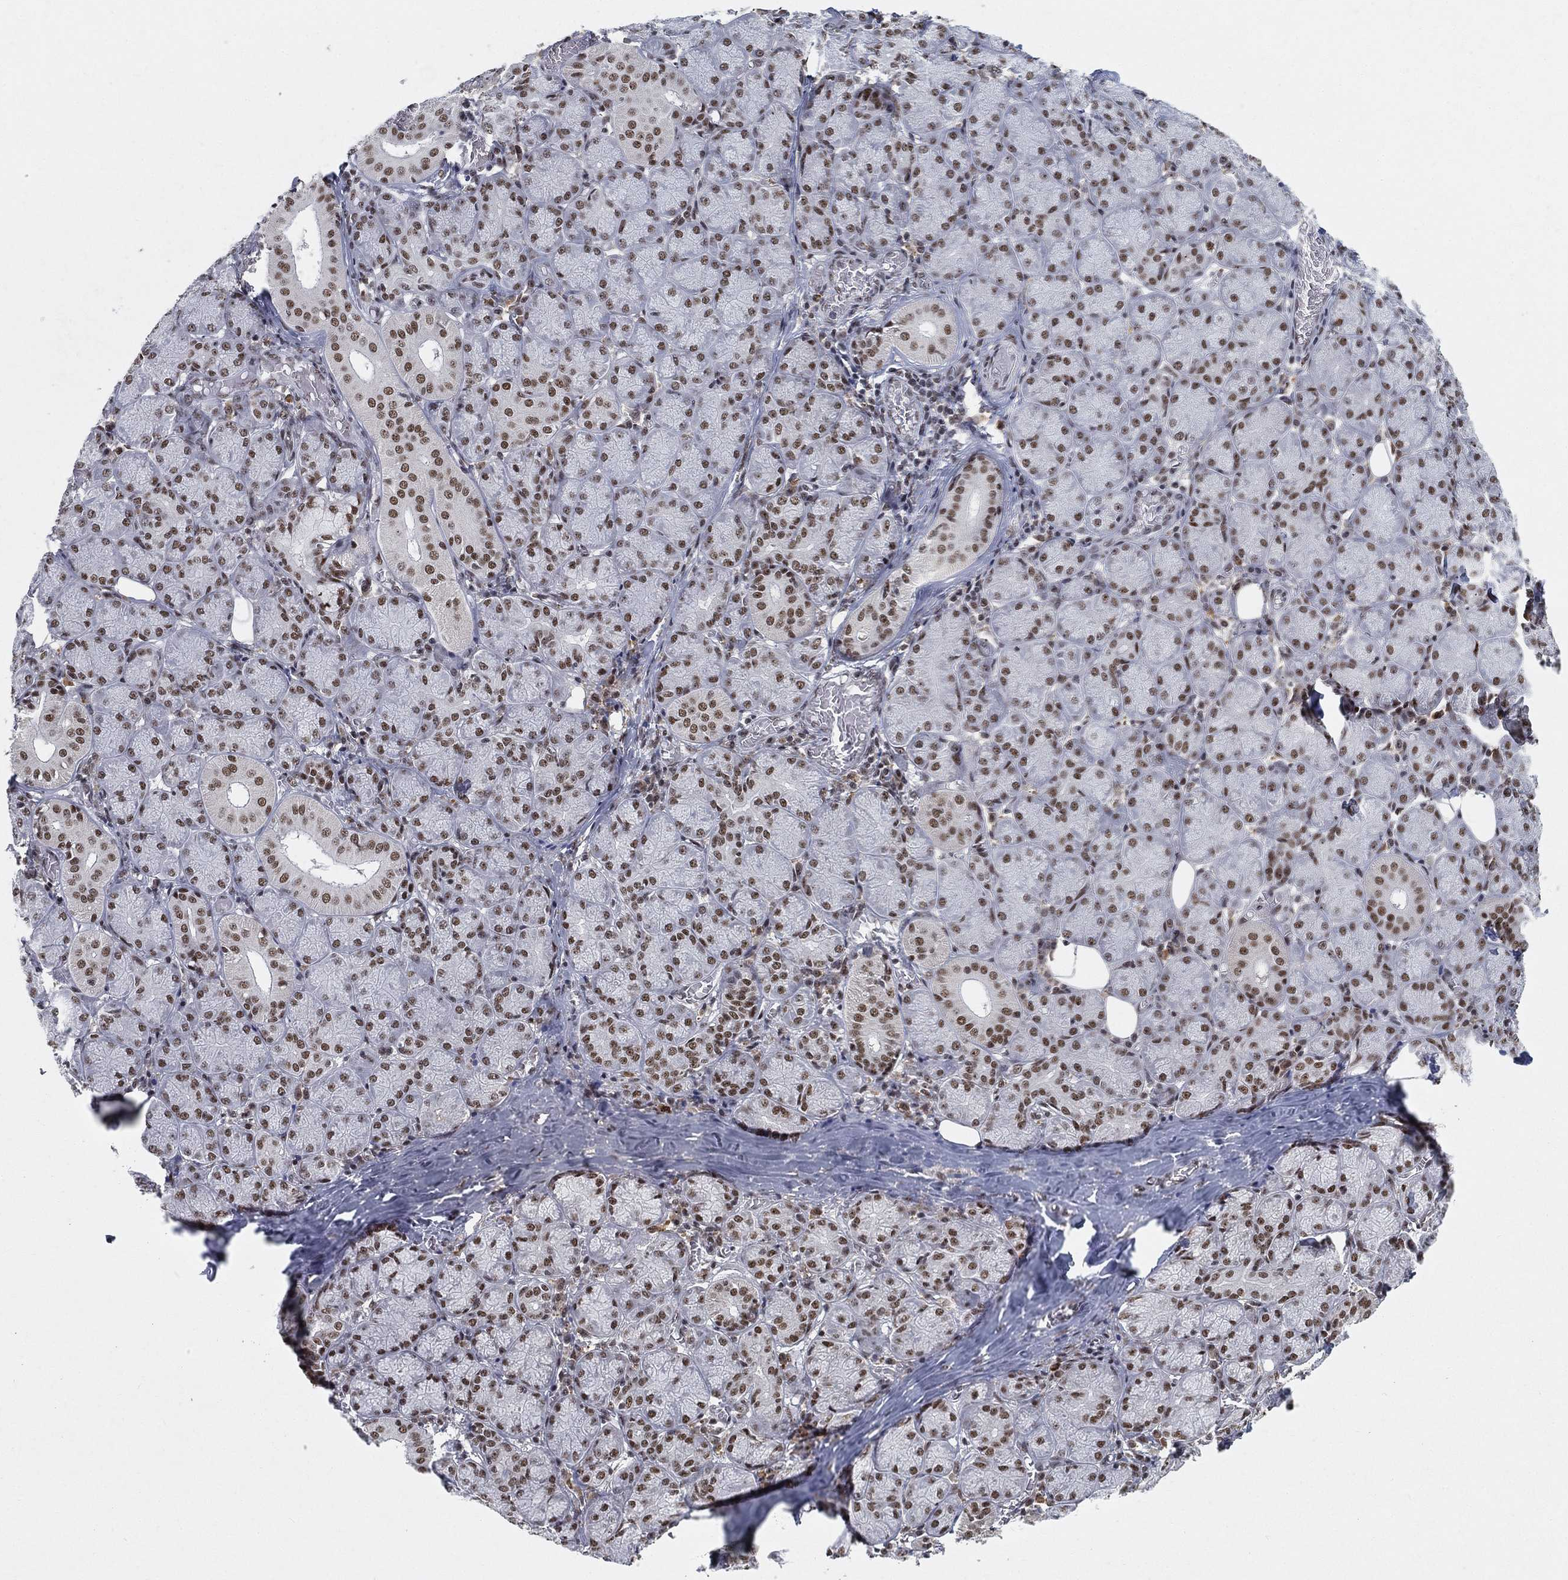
{"staining": {"intensity": "strong", "quantity": "25%-75%", "location": "nuclear"}, "tissue": "salivary gland", "cell_type": "Glandular cells", "image_type": "normal", "snomed": [{"axis": "morphology", "description": "Normal tissue, NOS"}, {"axis": "topography", "description": "Salivary gland"}, {"axis": "topography", "description": "Peripheral nerve tissue"}], "caption": "Immunohistochemical staining of normal human salivary gland demonstrates strong nuclear protein expression in approximately 25%-75% of glandular cells.", "gene": "DDX27", "patient": {"sex": "female", "age": 24}}